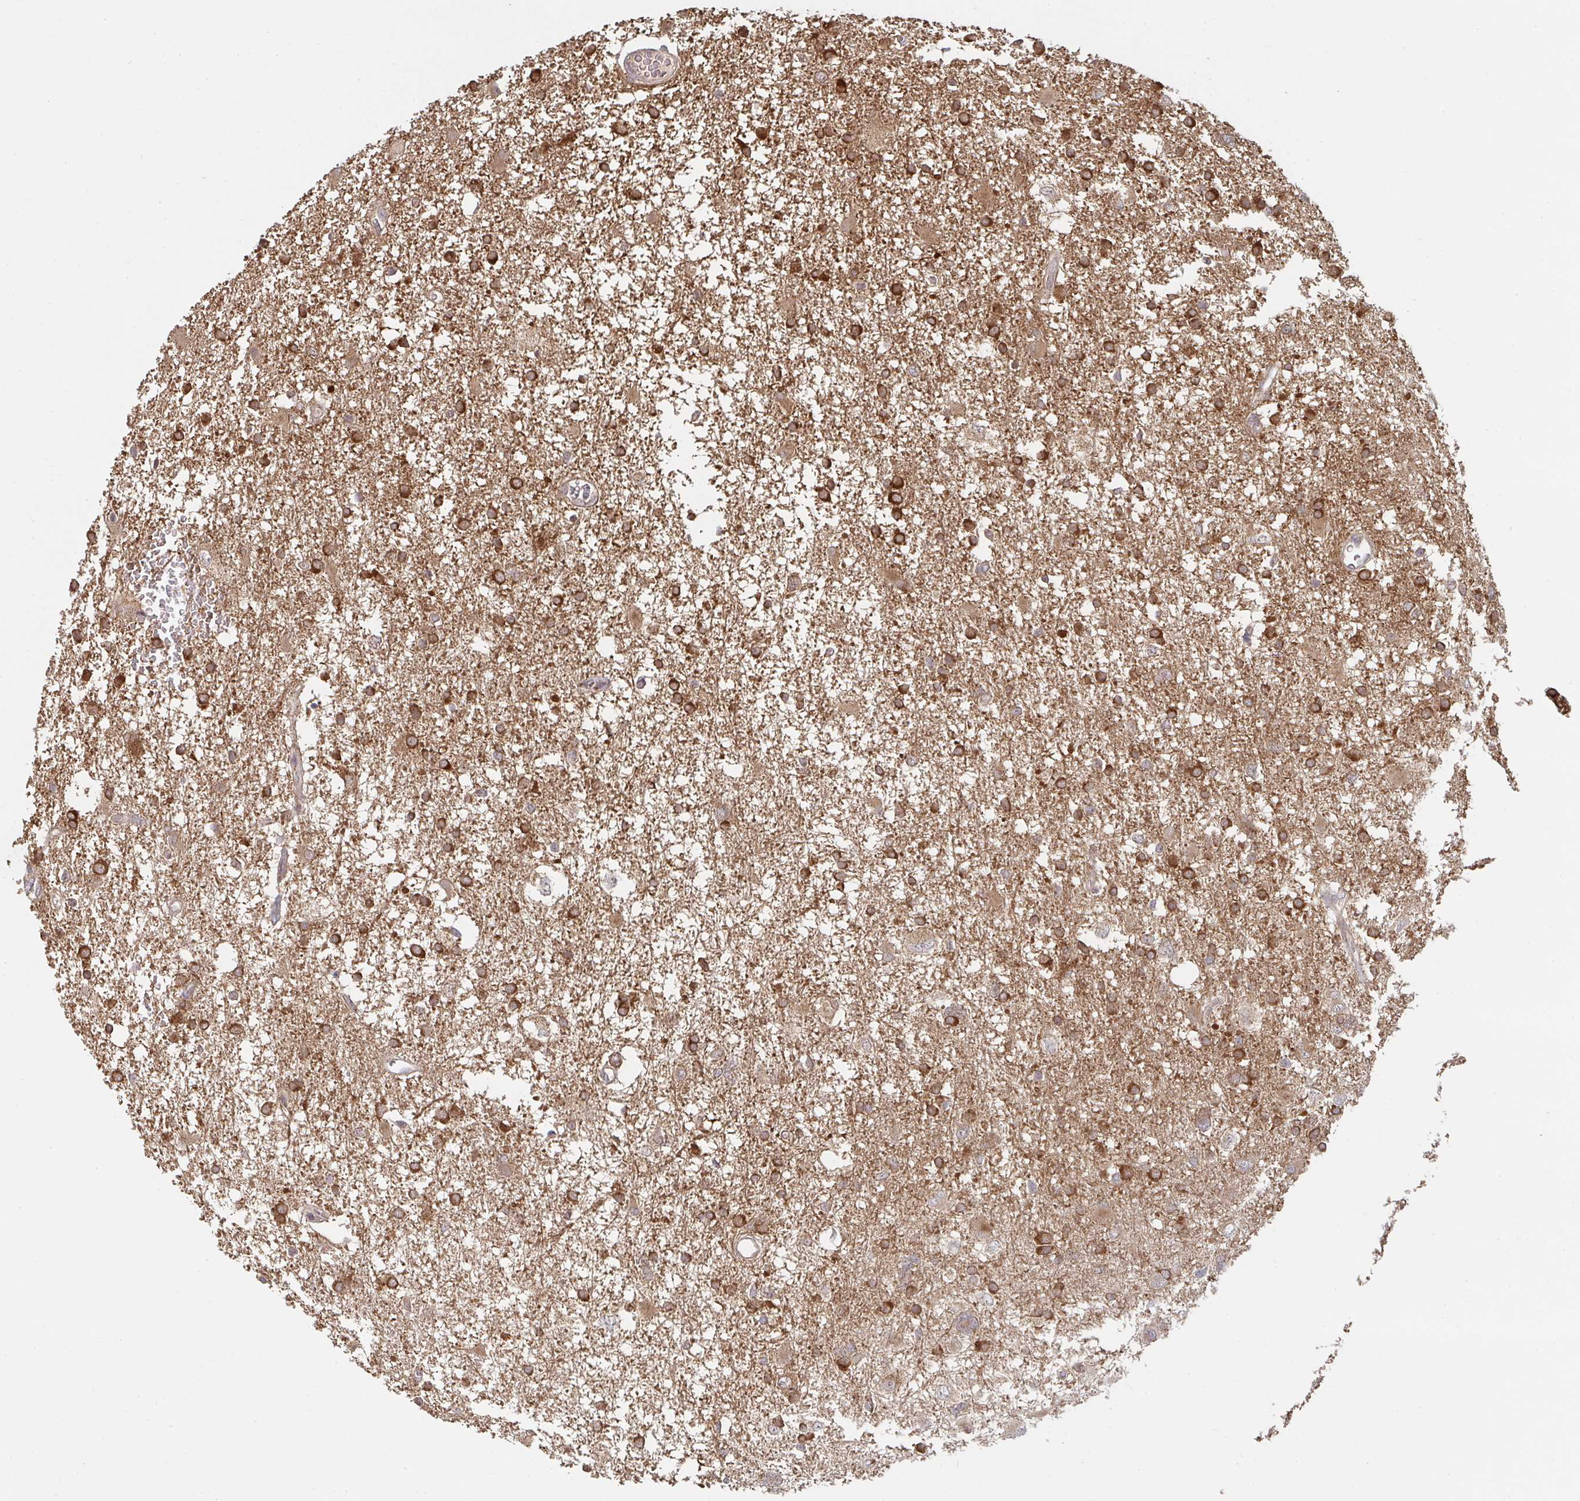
{"staining": {"intensity": "strong", "quantity": ">75%", "location": "cytoplasmic/membranous"}, "tissue": "glioma", "cell_type": "Tumor cells", "image_type": "cancer", "snomed": [{"axis": "morphology", "description": "Glioma, malignant, High grade"}, {"axis": "topography", "description": "Brain"}], "caption": "A high amount of strong cytoplasmic/membranous expression is identified in approximately >75% of tumor cells in glioma tissue.", "gene": "DCST1", "patient": {"sex": "male", "age": 61}}